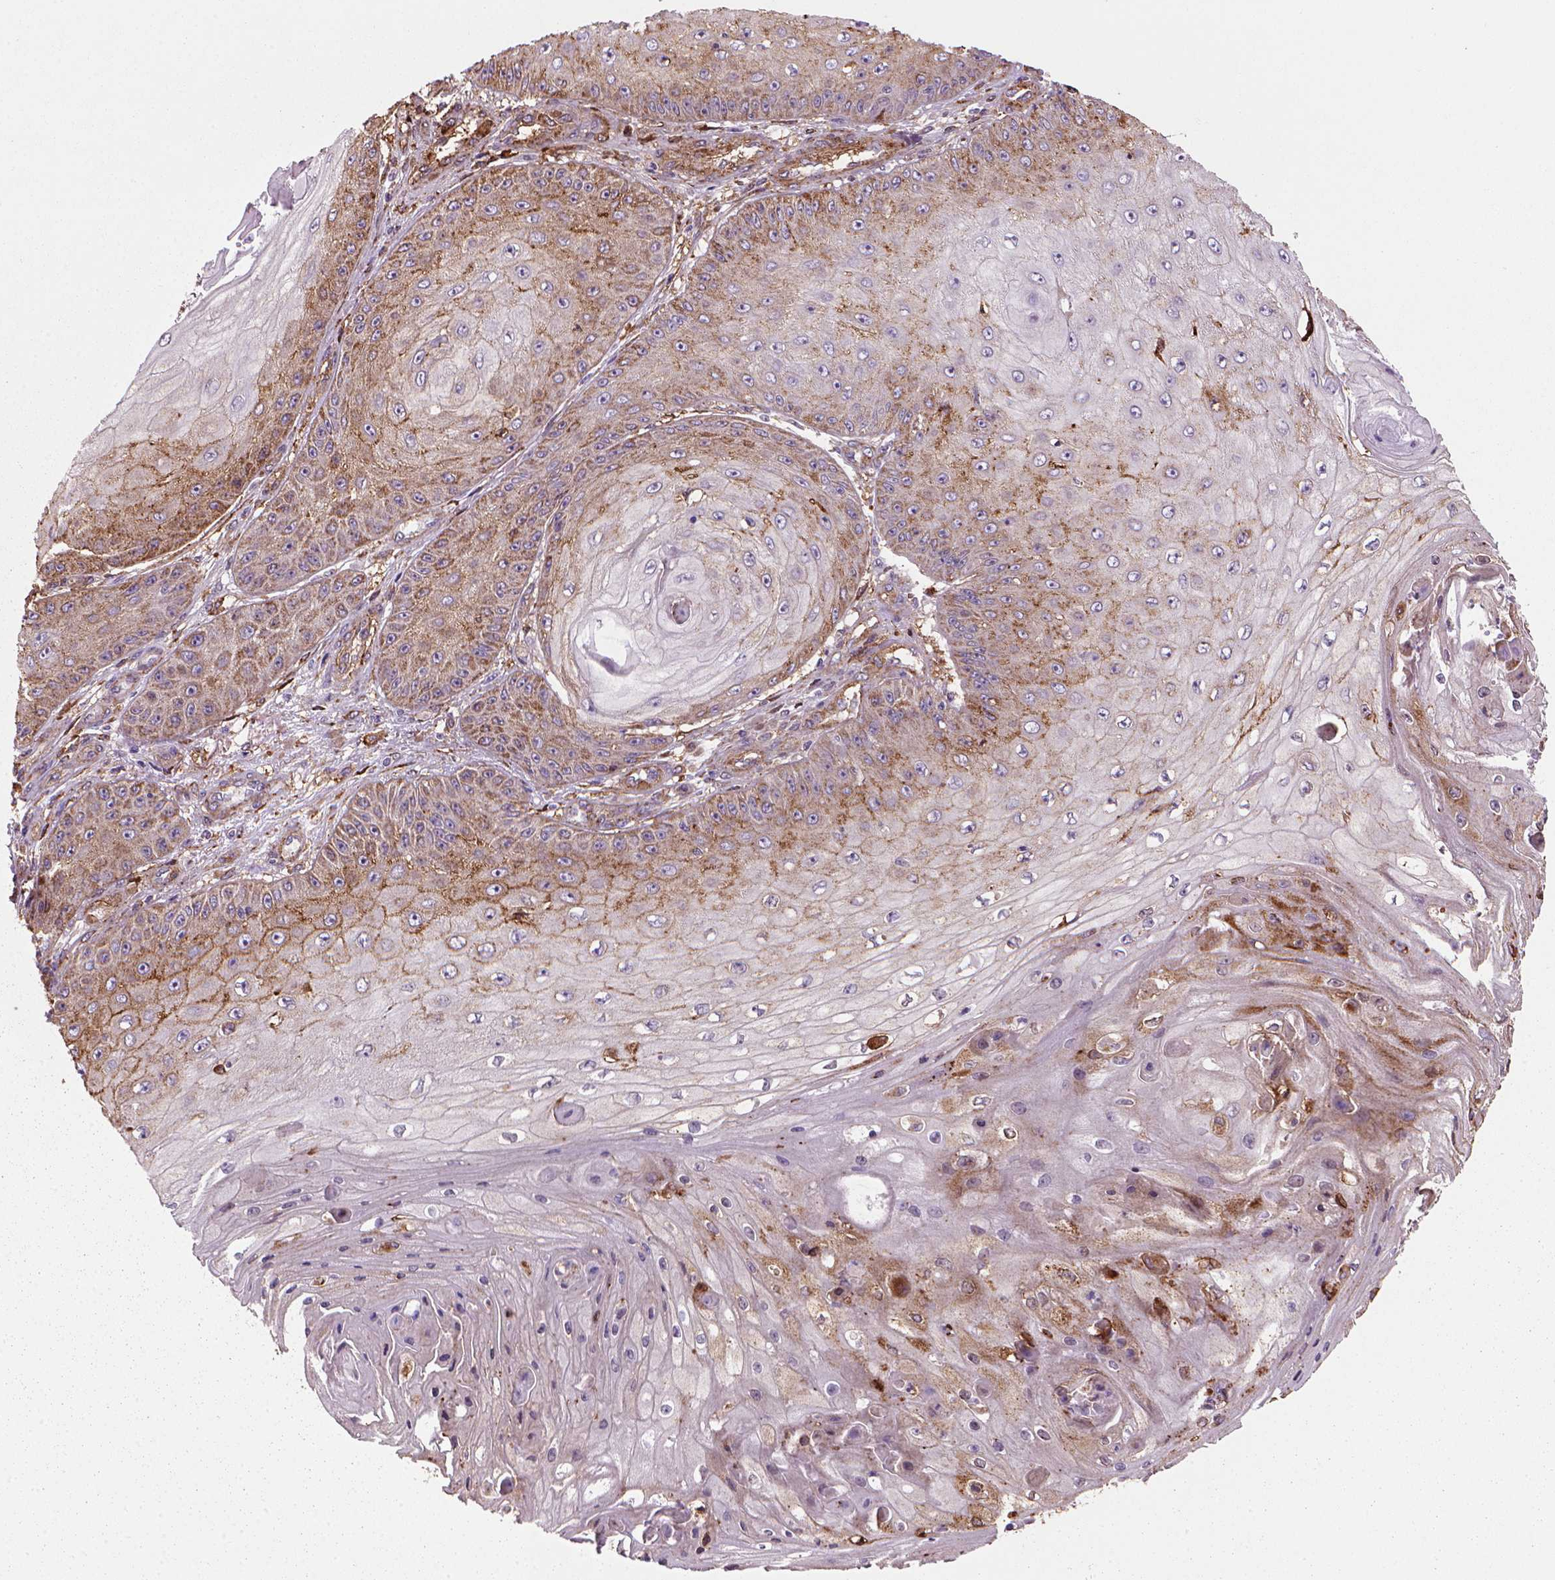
{"staining": {"intensity": "moderate", "quantity": "25%-75%", "location": "cytoplasmic/membranous"}, "tissue": "skin cancer", "cell_type": "Tumor cells", "image_type": "cancer", "snomed": [{"axis": "morphology", "description": "Squamous cell carcinoma, NOS"}, {"axis": "topography", "description": "Skin"}], "caption": "Human skin squamous cell carcinoma stained for a protein (brown) exhibits moderate cytoplasmic/membranous positive expression in approximately 25%-75% of tumor cells.", "gene": "MARCKS", "patient": {"sex": "male", "age": 70}}